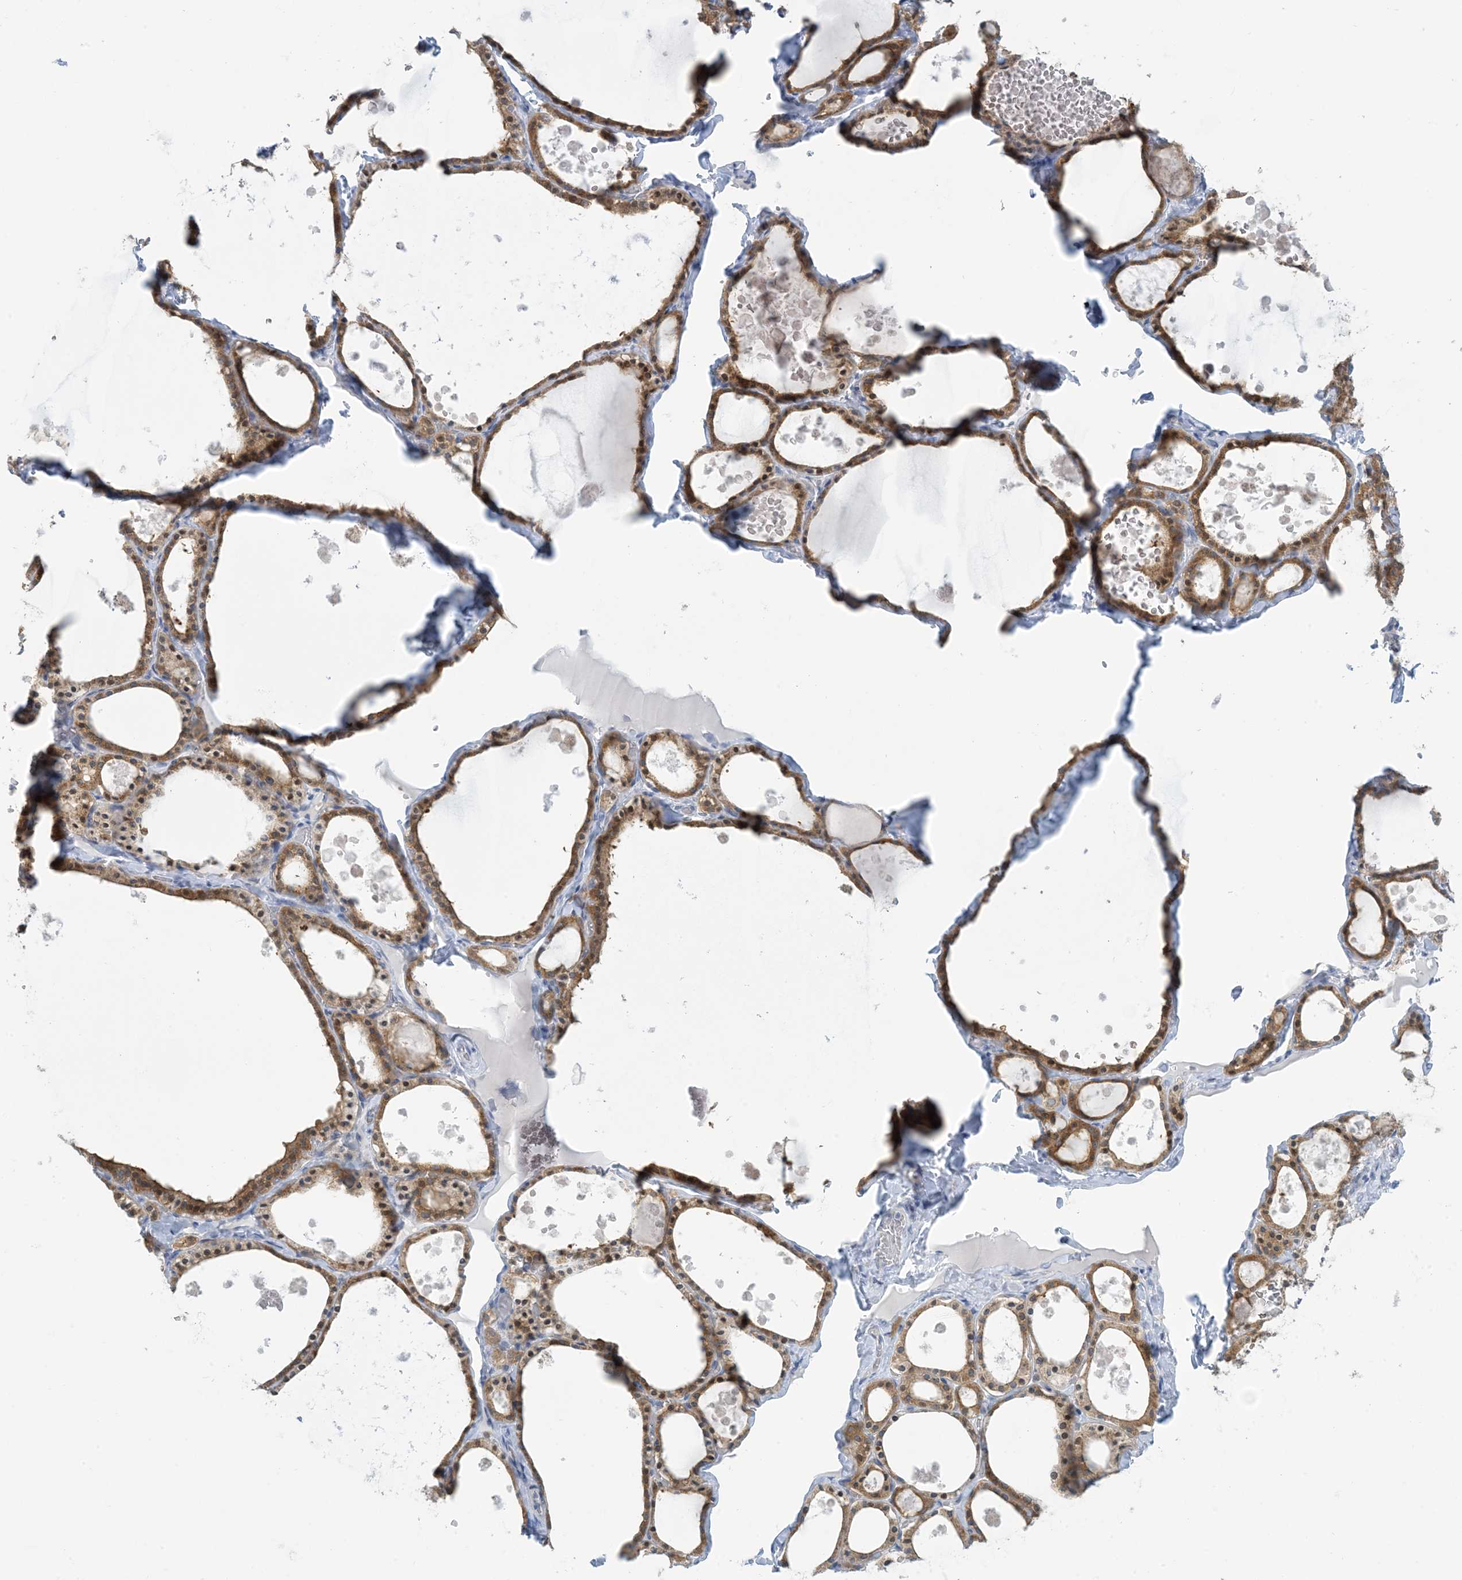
{"staining": {"intensity": "moderate", "quantity": ">75%", "location": "cytoplasmic/membranous"}, "tissue": "thyroid gland", "cell_type": "Glandular cells", "image_type": "normal", "snomed": [{"axis": "morphology", "description": "Normal tissue, NOS"}, {"axis": "topography", "description": "Thyroid gland"}], "caption": "Immunohistochemistry (IHC) (DAB) staining of normal thyroid gland shows moderate cytoplasmic/membranous protein expression in about >75% of glandular cells.", "gene": "MRPS18A", "patient": {"sex": "male", "age": 56}}